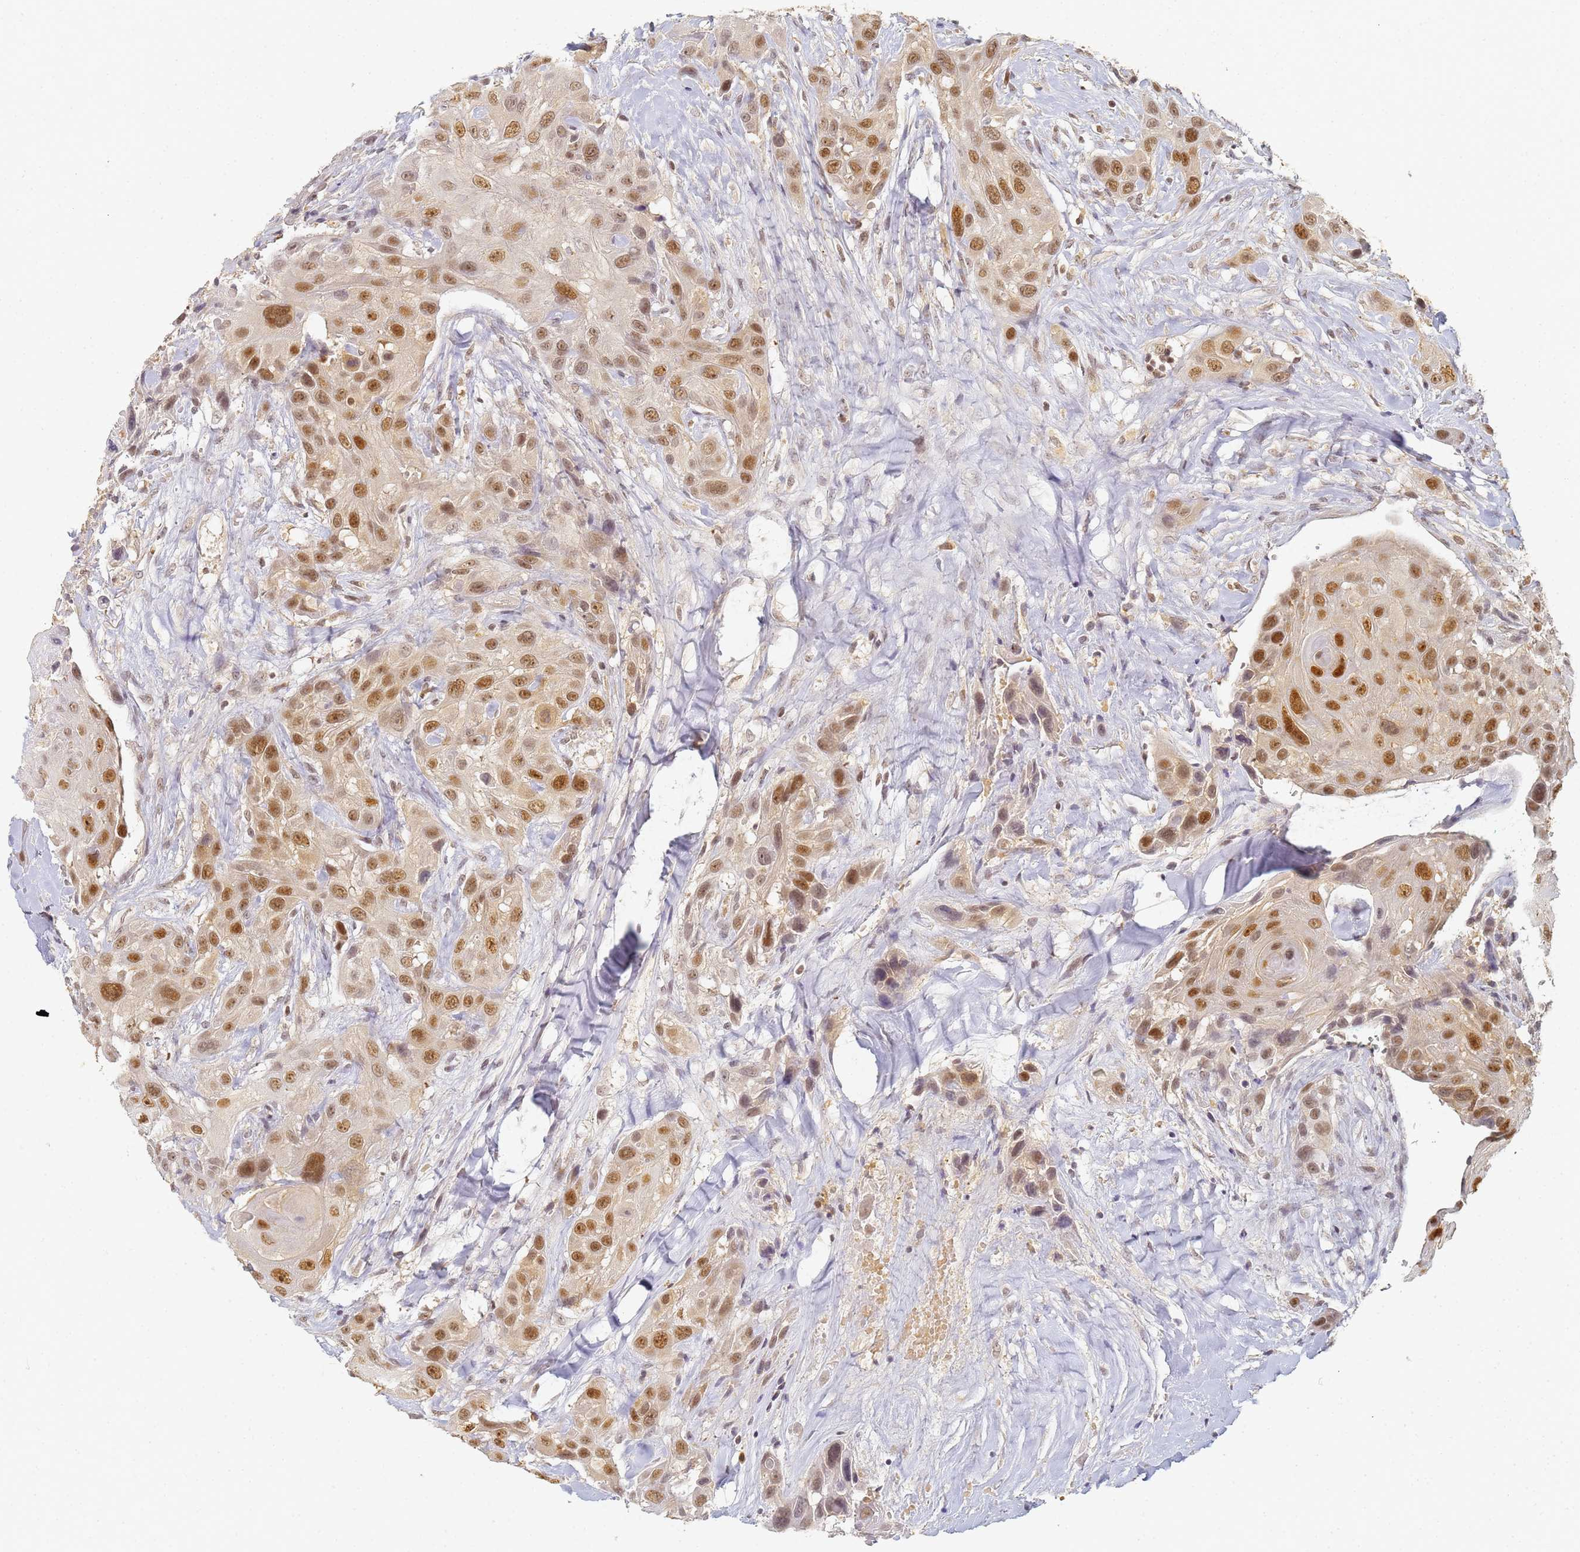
{"staining": {"intensity": "moderate", "quantity": ">75%", "location": "nuclear"}, "tissue": "head and neck cancer", "cell_type": "Tumor cells", "image_type": "cancer", "snomed": [{"axis": "morphology", "description": "Squamous cell carcinoma, NOS"}, {"axis": "topography", "description": "Head-Neck"}], "caption": "Head and neck cancer (squamous cell carcinoma) stained with a brown dye displays moderate nuclear positive staining in about >75% of tumor cells.", "gene": "HMCES", "patient": {"sex": "male", "age": 81}}